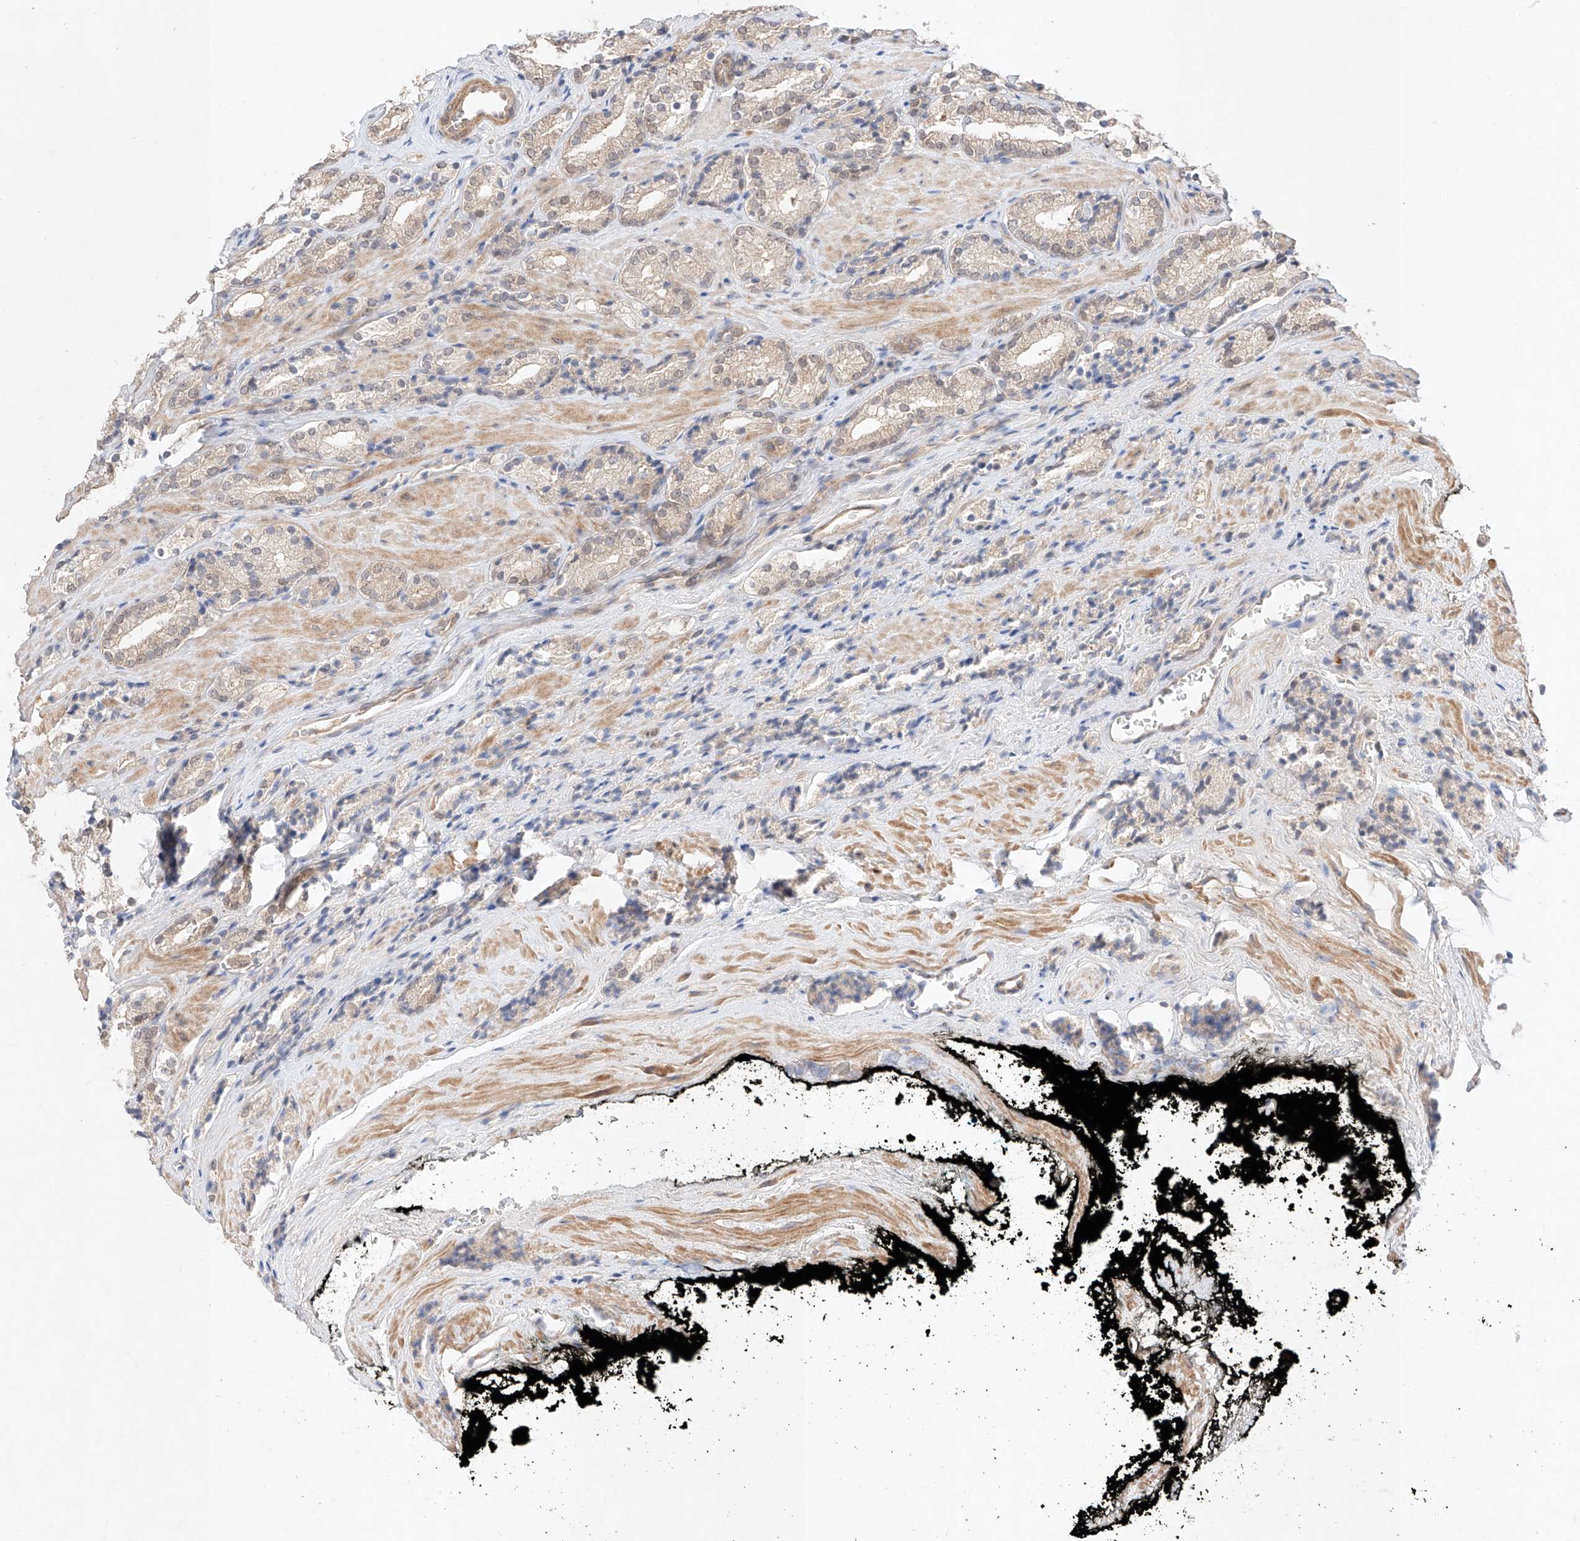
{"staining": {"intensity": "weak", "quantity": "25%-75%", "location": "cytoplasmic/membranous"}, "tissue": "prostate cancer", "cell_type": "Tumor cells", "image_type": "cancer", "snomed": [{"axis": "morphology", "description": "Adenocarcinoma, High grade"}, {"axis": "topography", "description": "Prostate"}], "caption": "High-grade adenocarcinoma (prostate) stained with DAB IHC shows low levels of weak cytoplasmic/membranous staining in about 25%-75% of tumor cells.", "gene": "ZNF124", "patient": {"sex": "male", "age": 71}}